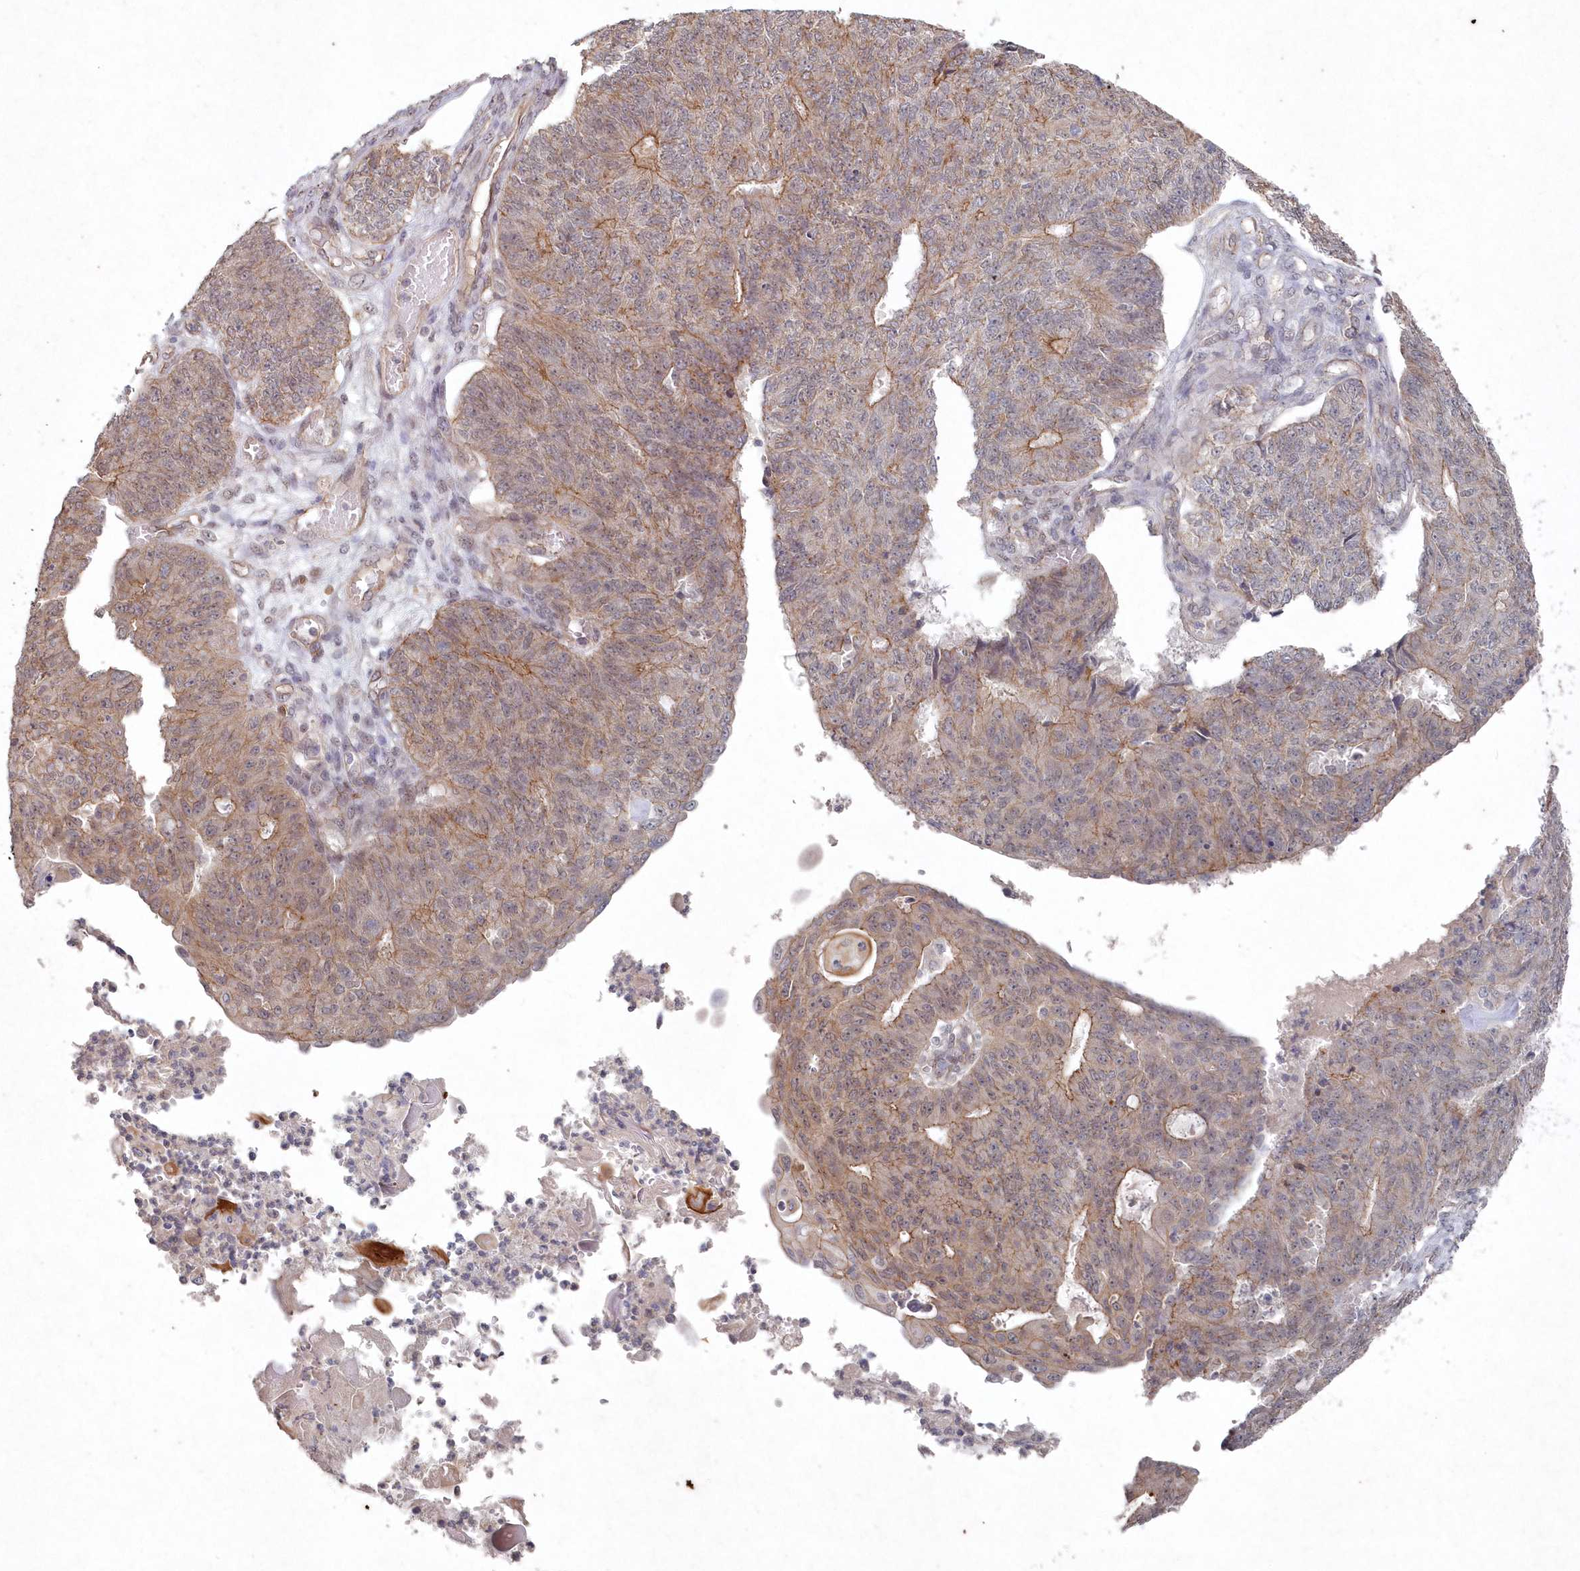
{"staining": {"intensity": "moderate", "quantity": "<25%", "location": "cytoplasmic/membranous"}, "tissue": "endometrial cancer", "cell_type": "Tumor cells", "image_type": "cancer", "snomed": [{"axis": "morphology", "description": "Adenocarcinoma, NOS"}, {"axis": "topography", "description": "Endometrium"}], "caption": "Human endometrial cancer stained with a protein marker reveals moderate staining in tumor cells.", "gene": "VSIG2", "patient": {"sex": "female", "age": 32}}